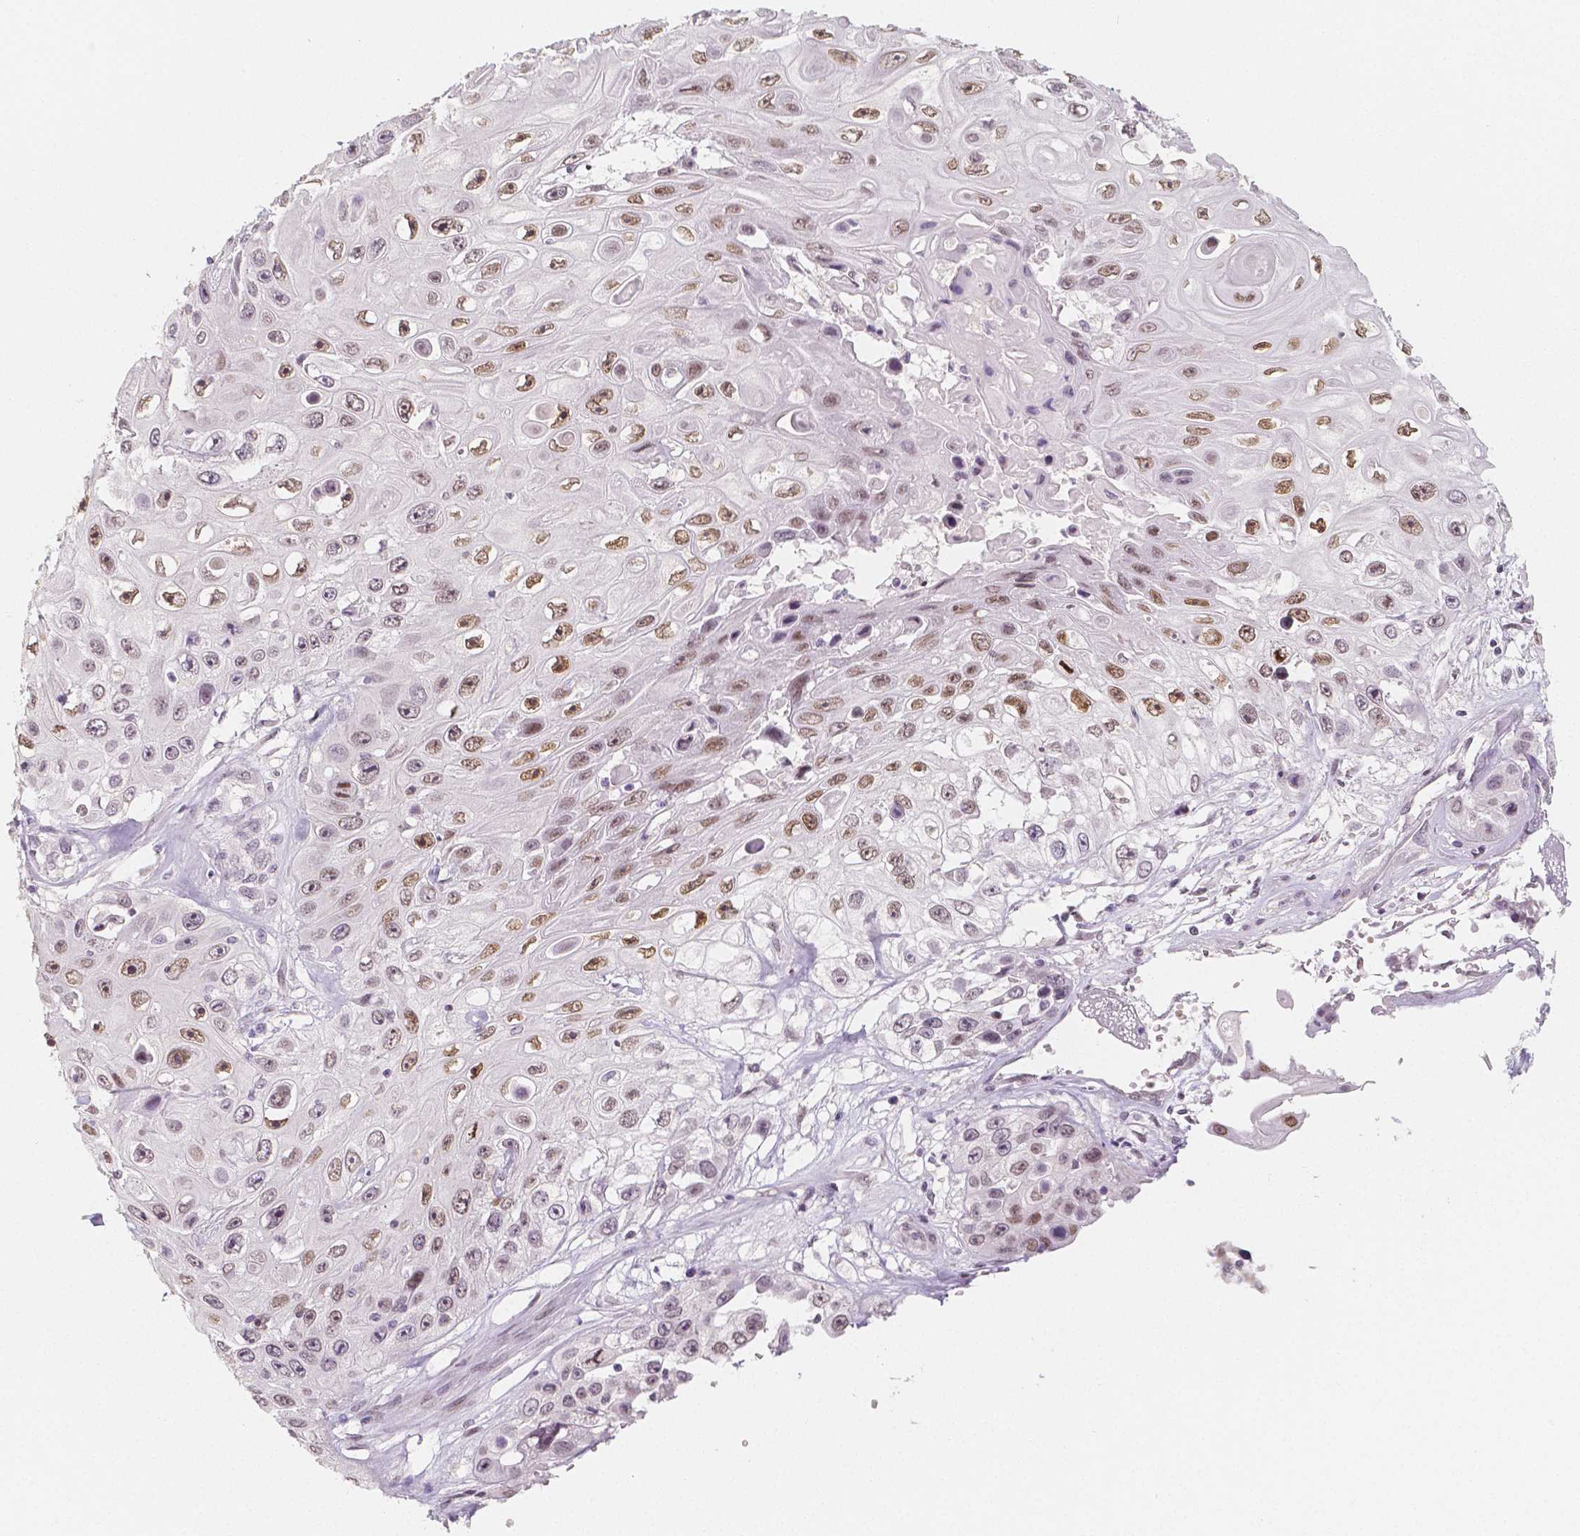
{"staining": {"intensity": "moderate", "quantity": ">75%", "location": "nuclear"}, "tissue": "skin cancer", "cell_type": "Tumor cells", "image_type": "cancer", "snomed": [{"axis": "morphology", "description": "Squamous cell carcinoma, NOS"}, {"axis": "topography", "description": "Skin"}], "caption": "About >75% of tumor cells in human skin squamous cell carcinoma demonstrate moderate nuclear protein positivity as visualized by brown immunohistochemical staining.", "gene": "KDM5B", "patient": {"sex": "male", "age": 82}}